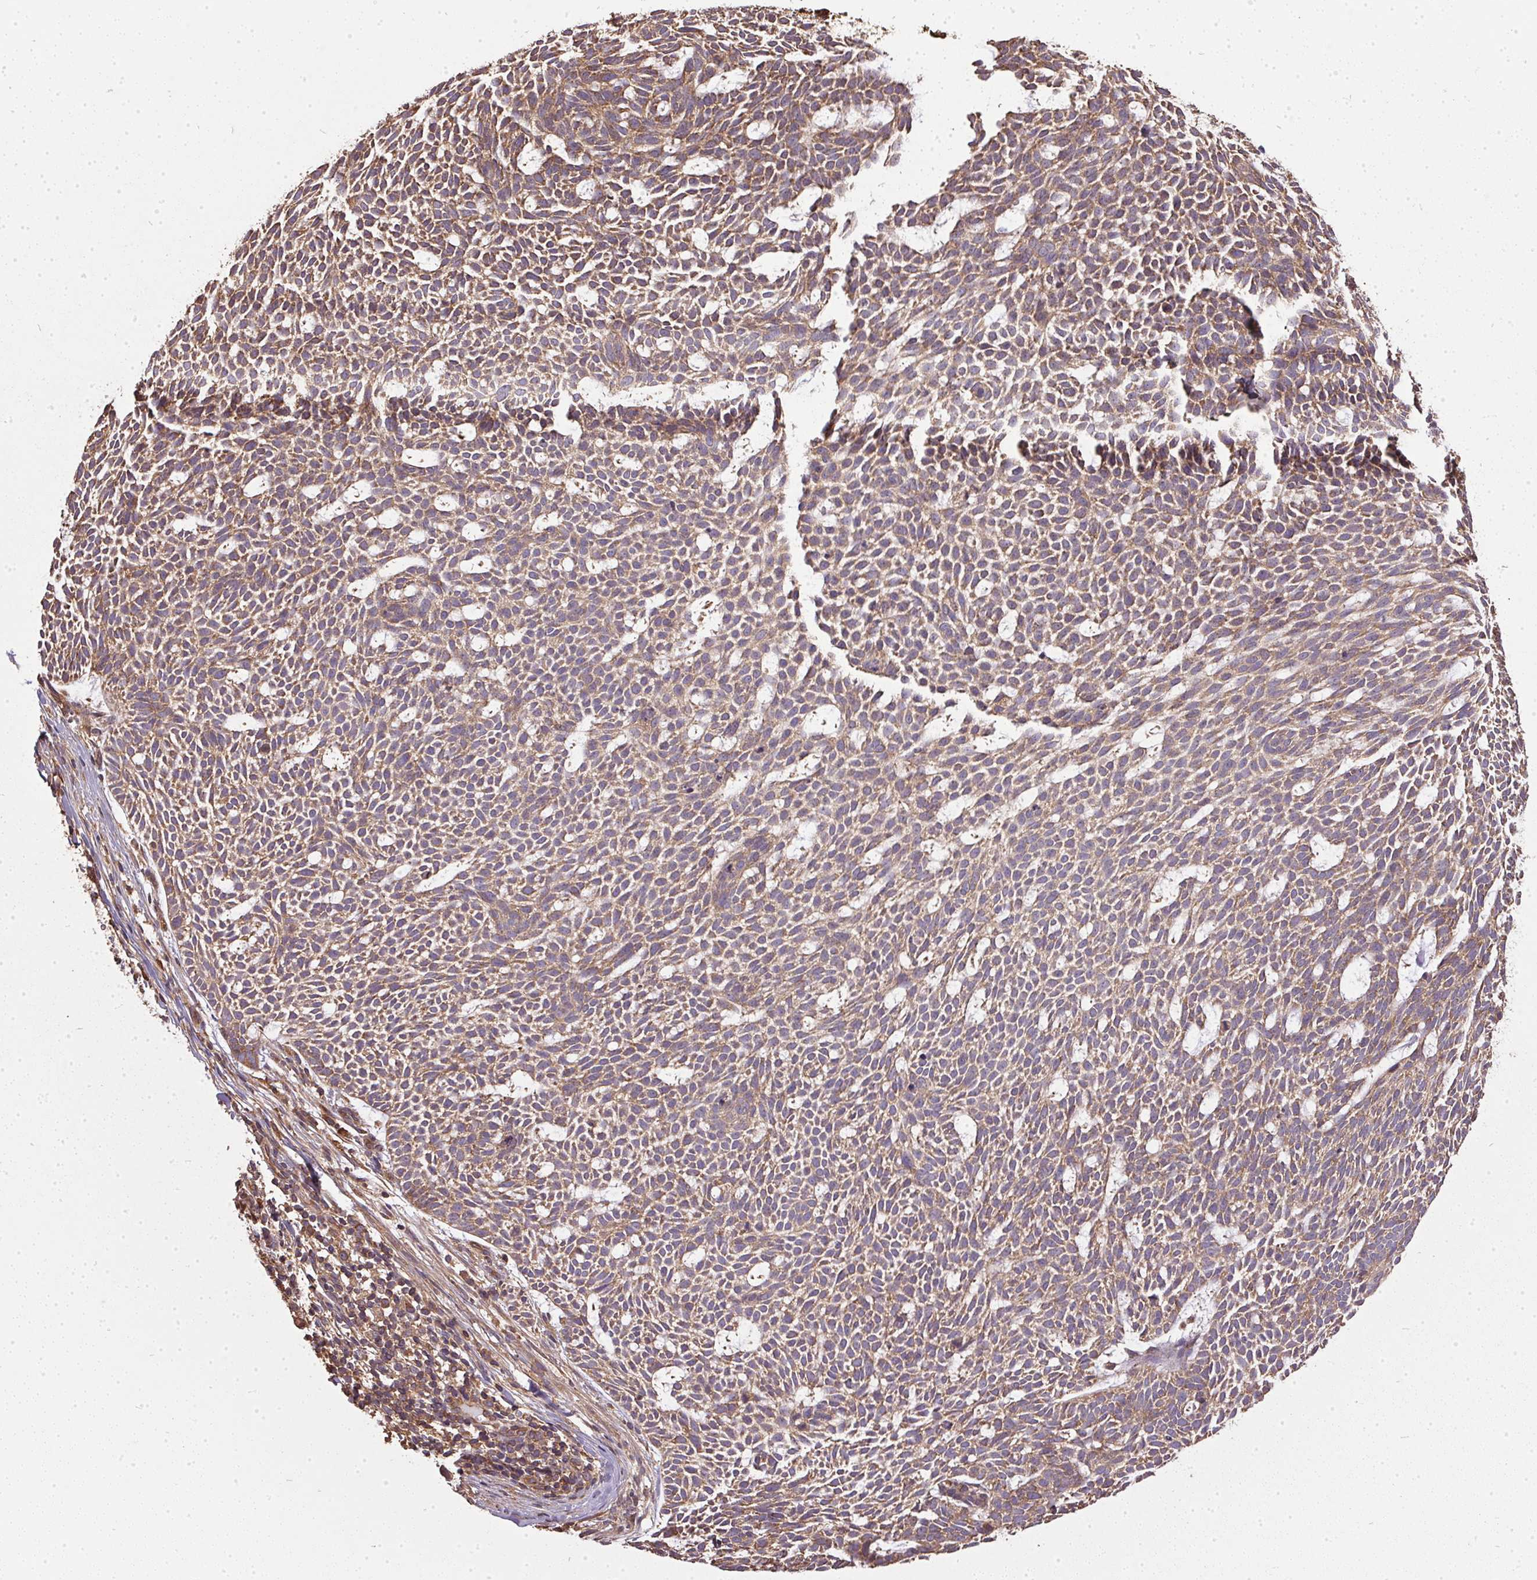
{"staining": {"intensity": "moderate", "quantity": ">75%", "location": "cytoplasmic/membranous"}, "tissue": "skin cancer", "cell_type": "Tumor cells", "image_type": "cancer", "snomed": [{"axis": "morphology", "description": "Basal cell carcinoma"}, {"axis": "topography", "description": "Skin"}], "caption": "An image of human basal cell carcinoma (skin) stained for a protein displays moderate cytoplasmic/membranous brown staining in tumor cells.", "gene": "EIF2S1", "patient": {"sex": "male", "age": 83}}